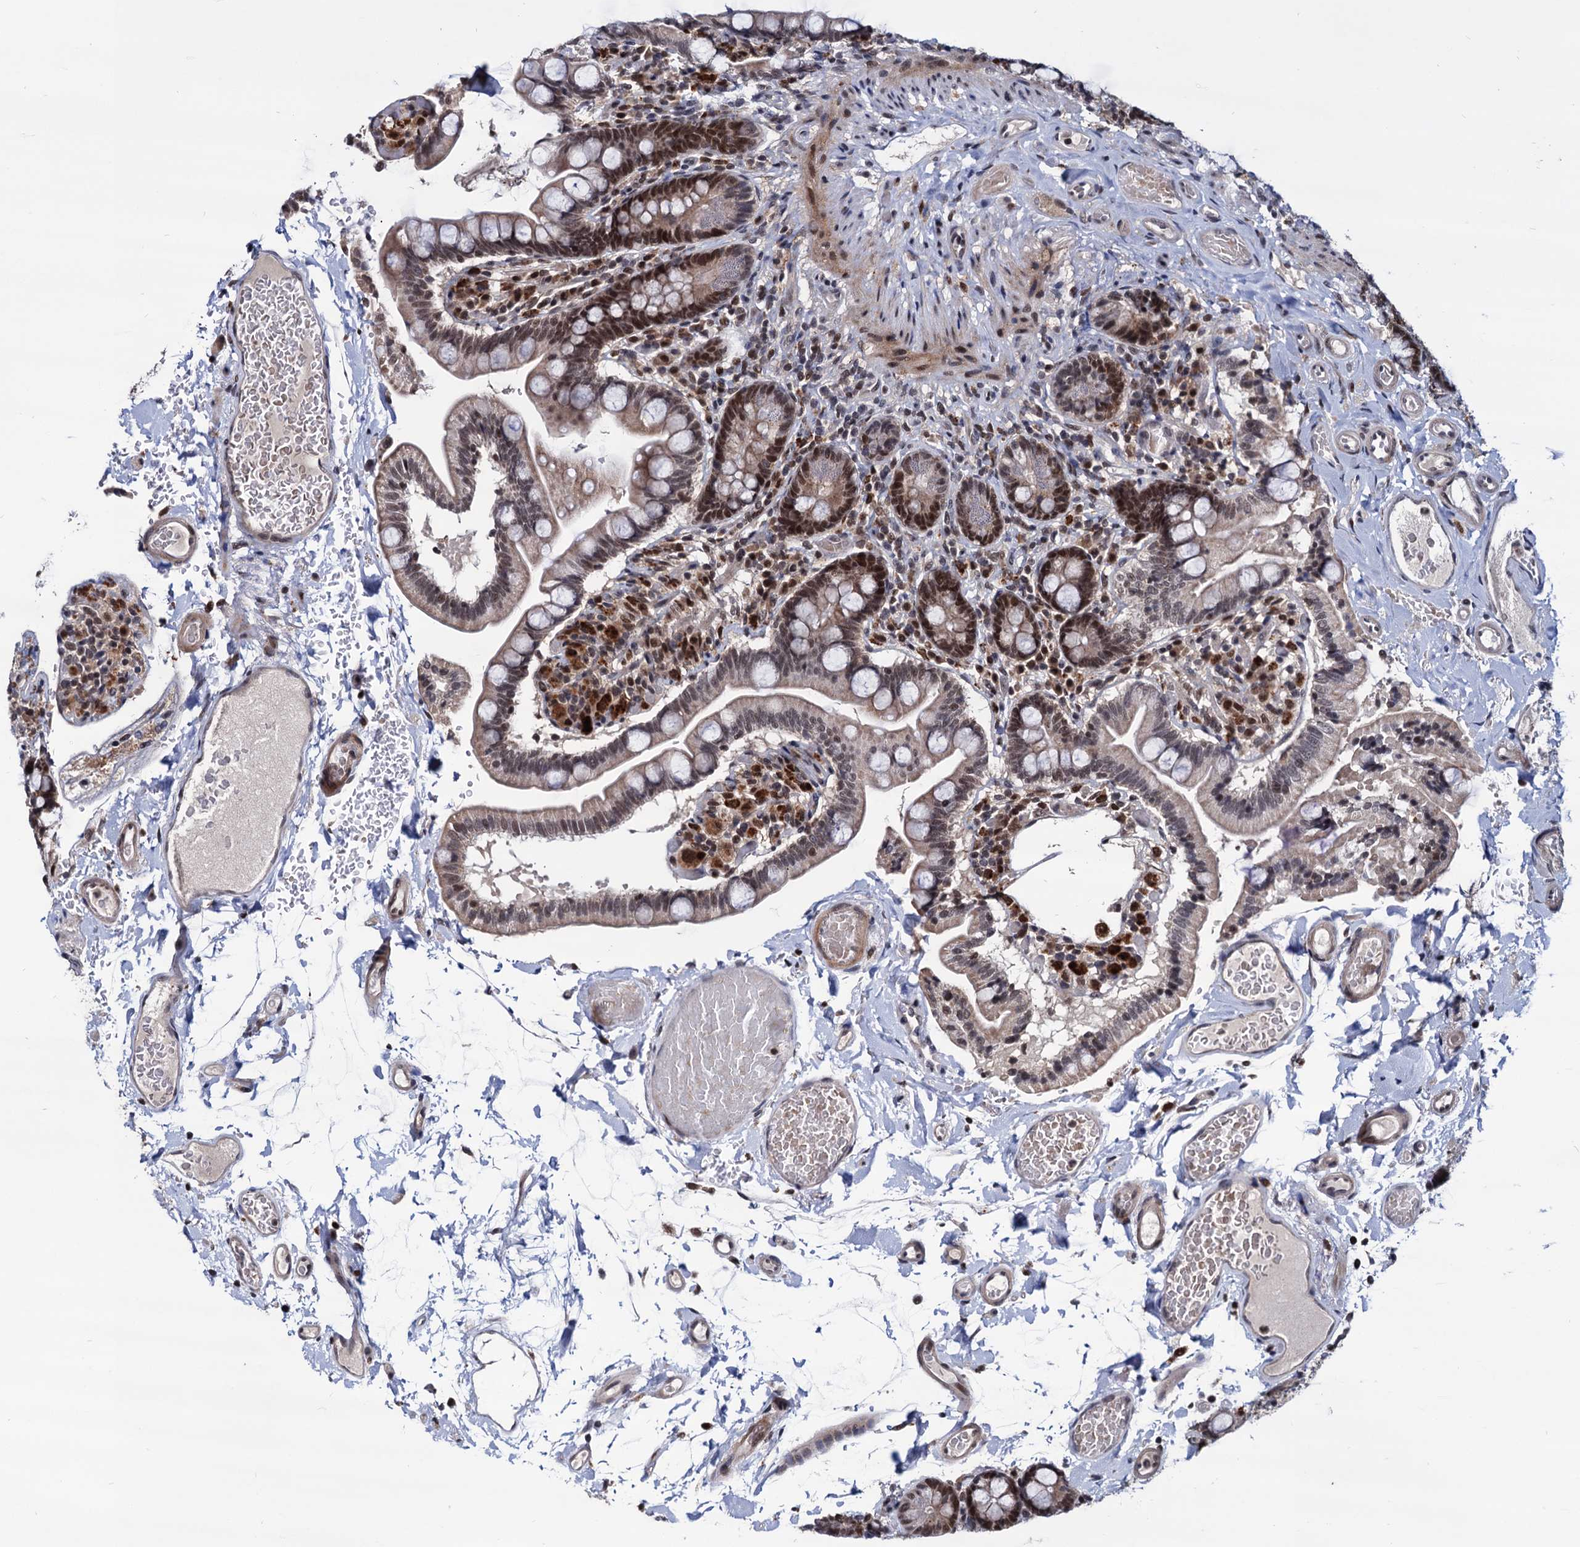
{"staining": {"intensity": "moderate", "quantity": ">75%", "location": "cytoplasmic/membranous,nuclear"}, "tissue": "small intestine", "cell_type": "Glandular cells", "image_type": "normal", "snomed": [{"axis": "morphology", "description": "Normal tissue, NOS"}, {"axis": "topography", "description": "Small intestine"}], "caption": "Normal small intestine exhibits moderate cytoplasmic/membranous,nuclear staining in approximately >75% of glandular cells, visualized by immunohistochemistry. (Brightfield microscopy of DAB IHC at high magnification).", "gene": "RNASEH2B", "patient": {"sex": "female", "age": 64}}